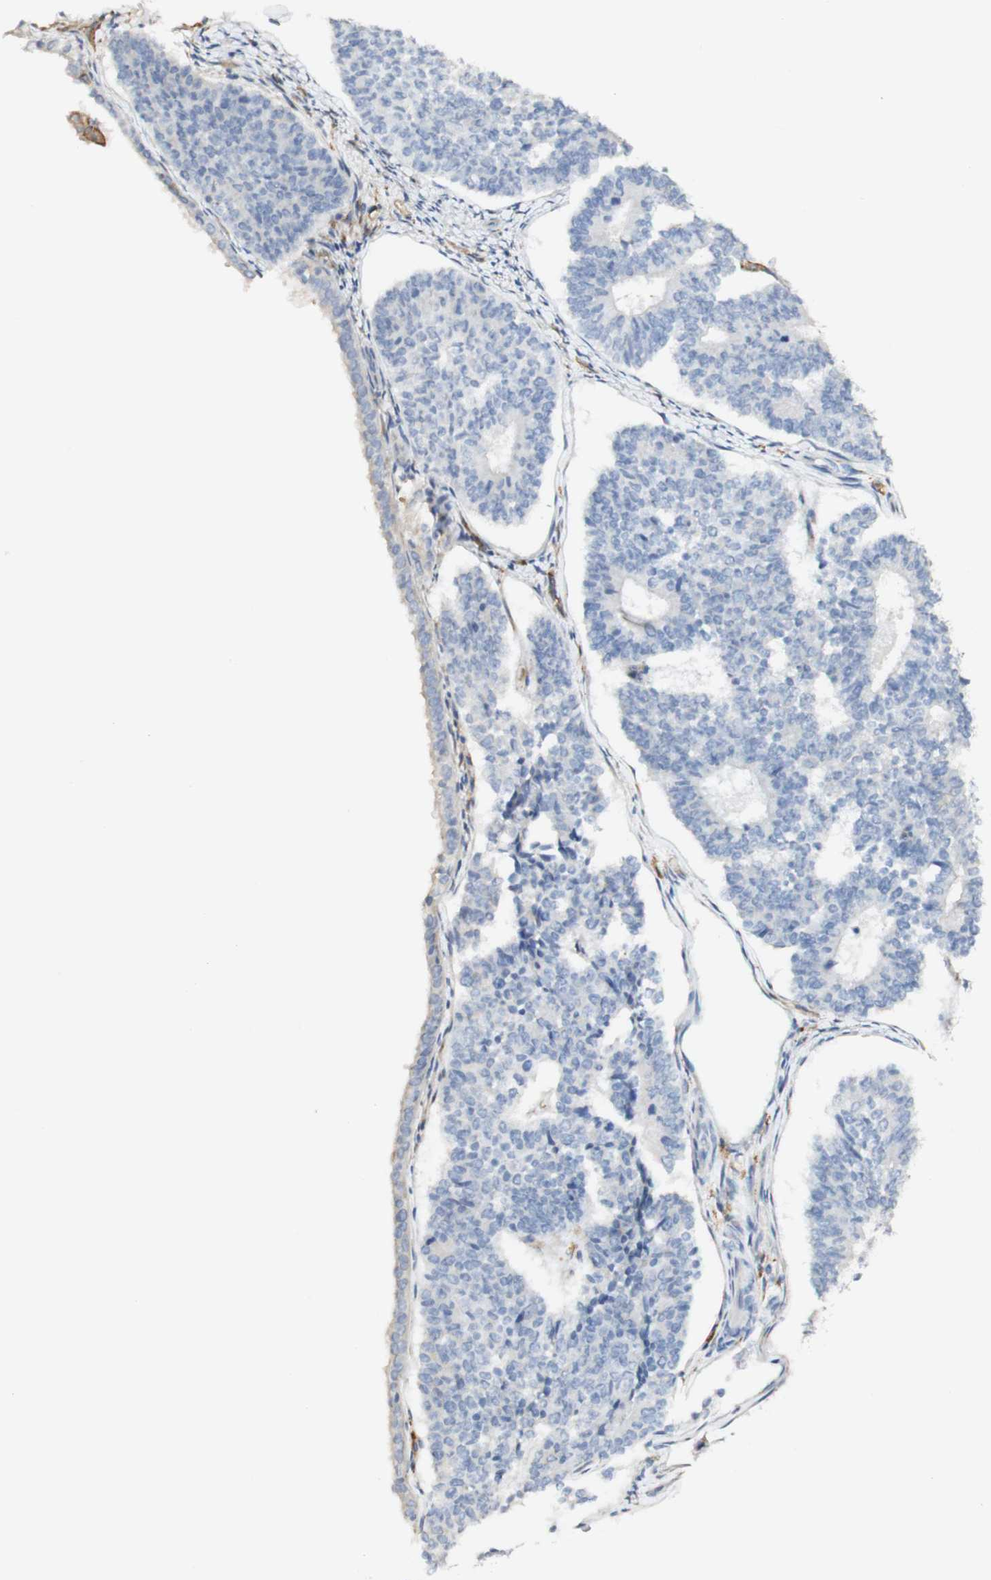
{"staining": {"intensity": "negative", "quantity": "none", "location": "none"}, "tissue": "endometrial cancer", "cell_type": "Tumor cells", "image_type": "cancer", "snomed": [{"axis": "morphology", "description": "Adenocarcinoma, NOS"}, {"axis": "topography", "description": "Endometrium"}], "caption": "This is an IHC image of human endometrial cancer (adenocarcinoma). There is no positivity in tumor cells.", "gene": "FCGRT", "patient": {"sex": "female", "age": 70}}